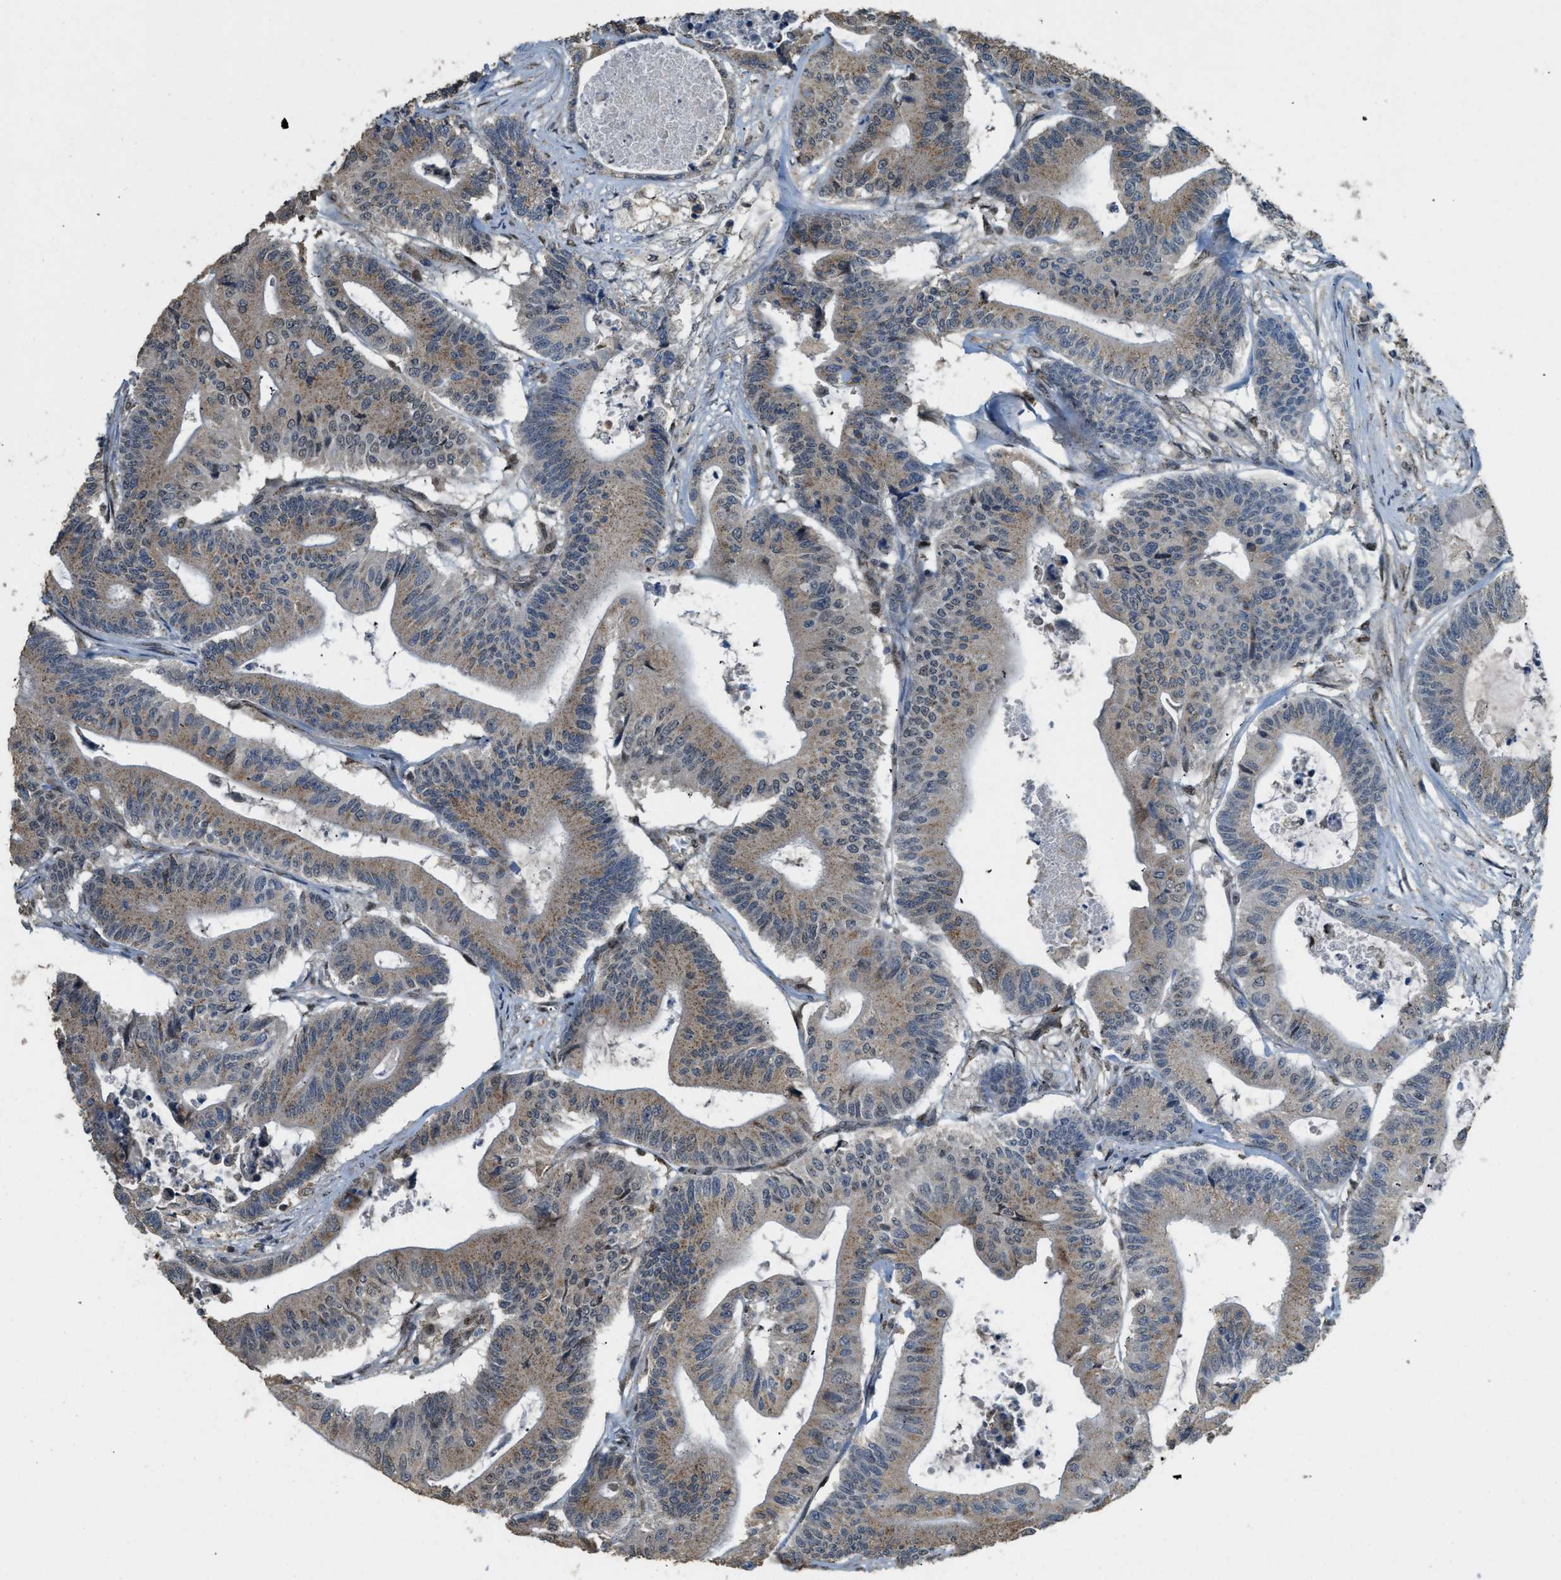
{"staining": {"intensity": "moderate", "quantity": ">75%", "location": "cytoplasmic/membranous"}, "tissue": "colorectal cancer", "cell_type": "Tumor cells", "image_type": "cancer", "snomed": [{"axis": "morphology", "description": "Adenocarcinoma, NOS"}, {"axis": "topography", "description": "Colon"}], "caption": "This image demonstrates colorectal adenocarcinoma stained with immunohistochemistry to label a protein in brown. The cytoplasmic/membranous of tumor cells show moderate positivity for the protein. Nuclei are counter-stained blue.", "gene": "IPO7", "patient": {"sex": "female", "age": 84}}